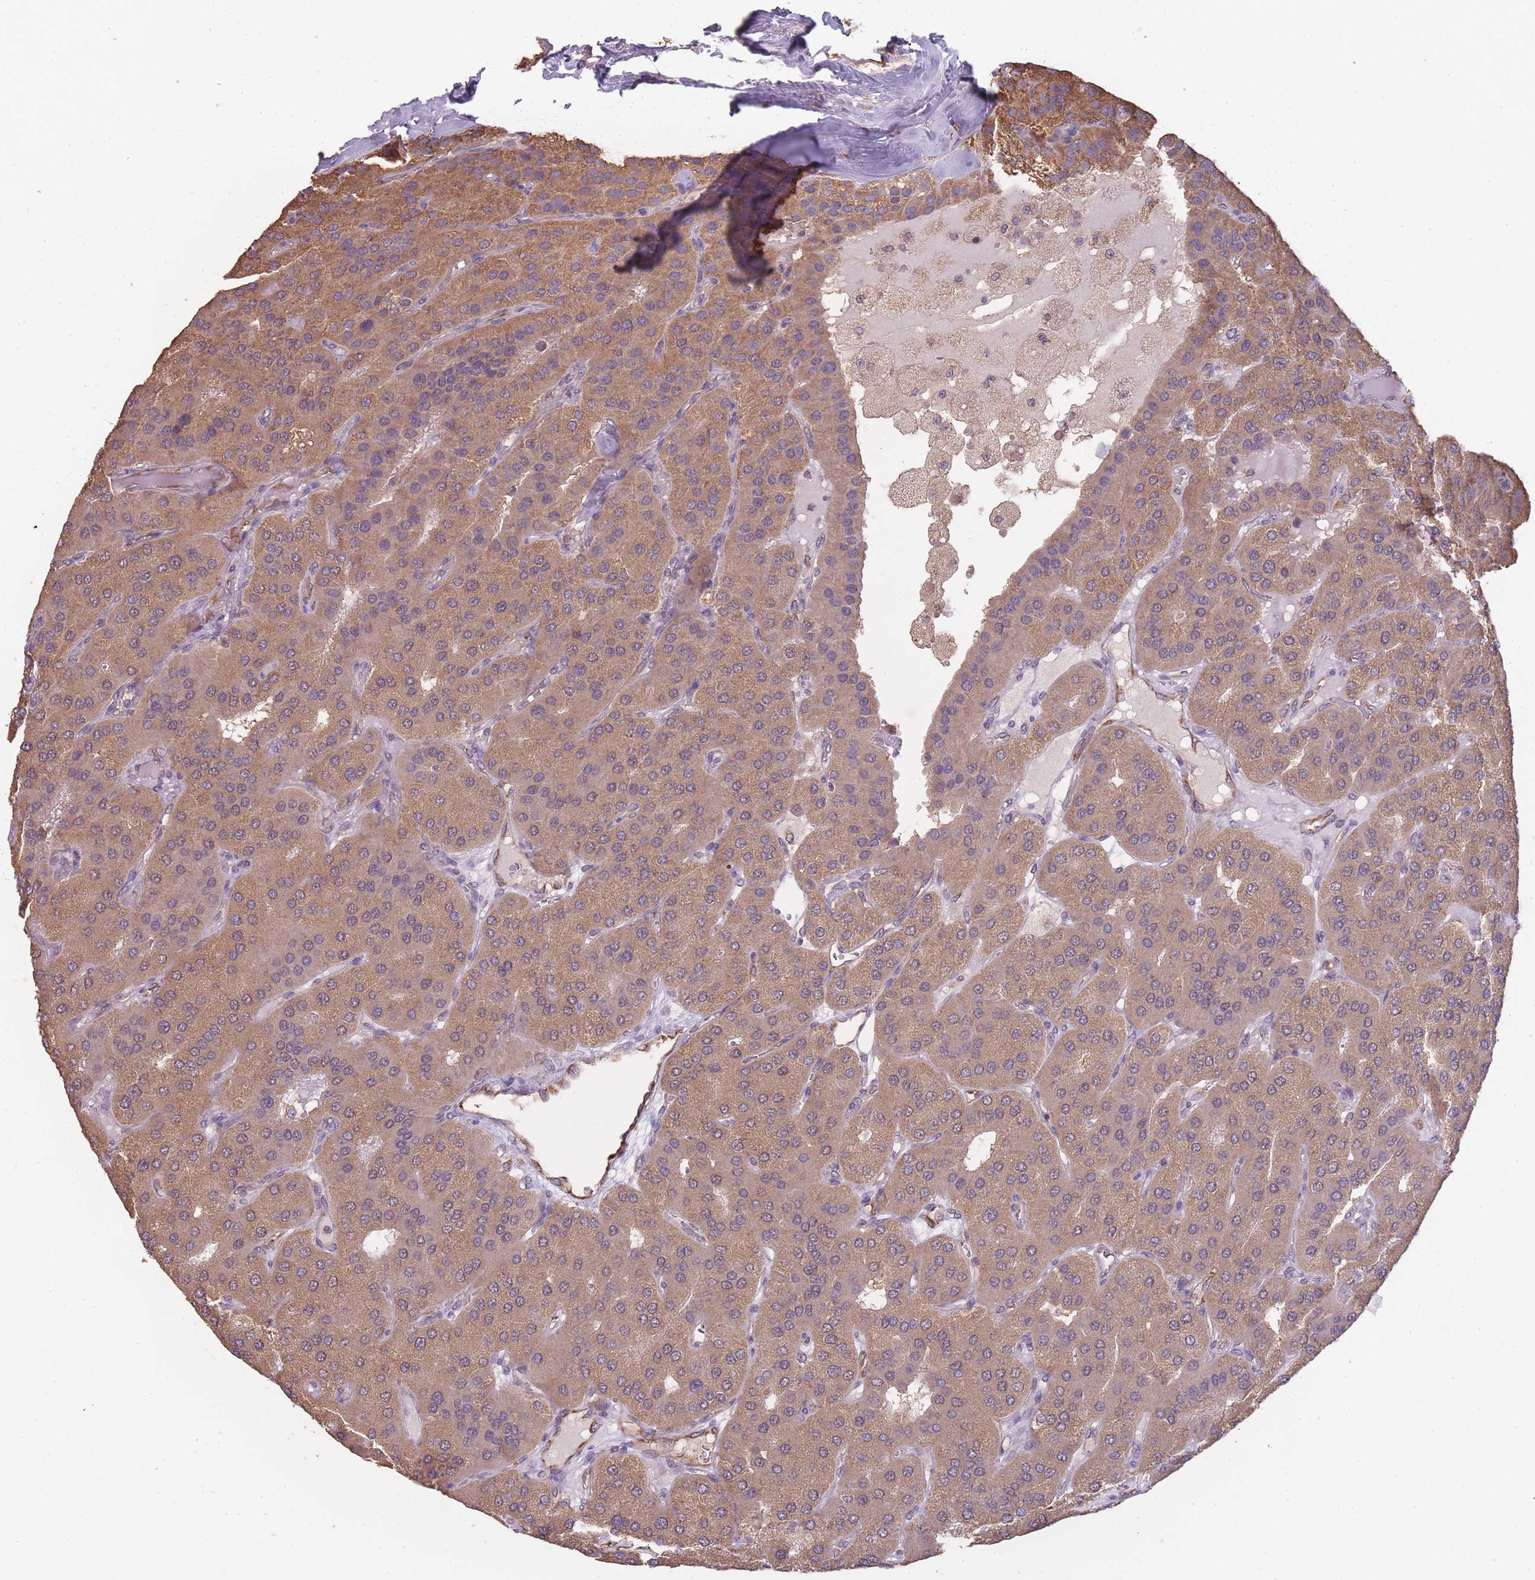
{"staining": {"intensity": "moderate", "quantity": ">75%", "location": "cytoplasmic/membranous"}, "tissue": "parathyroid gland", "cell_type": "Glandular cells", "image_type": "normal", "snomed": [{"axis": "morphology", "description": "Normal tissue, NOS"}, {"axis": "morphology", "description": "Adenoma, NOS"}, {"axis": "topography", "description": "Parathyroid gland"}], "caption": "Immunohistochemical staining of normal human parathyroid gland reveals moderate cytoplasmic/membranous protein positivity in about >75% of glandular cells. (Brightfield microscopy of DAB IHC at high magnification).", "gene": "SANBR", "patient": {"sex": "female", "age": 86}}